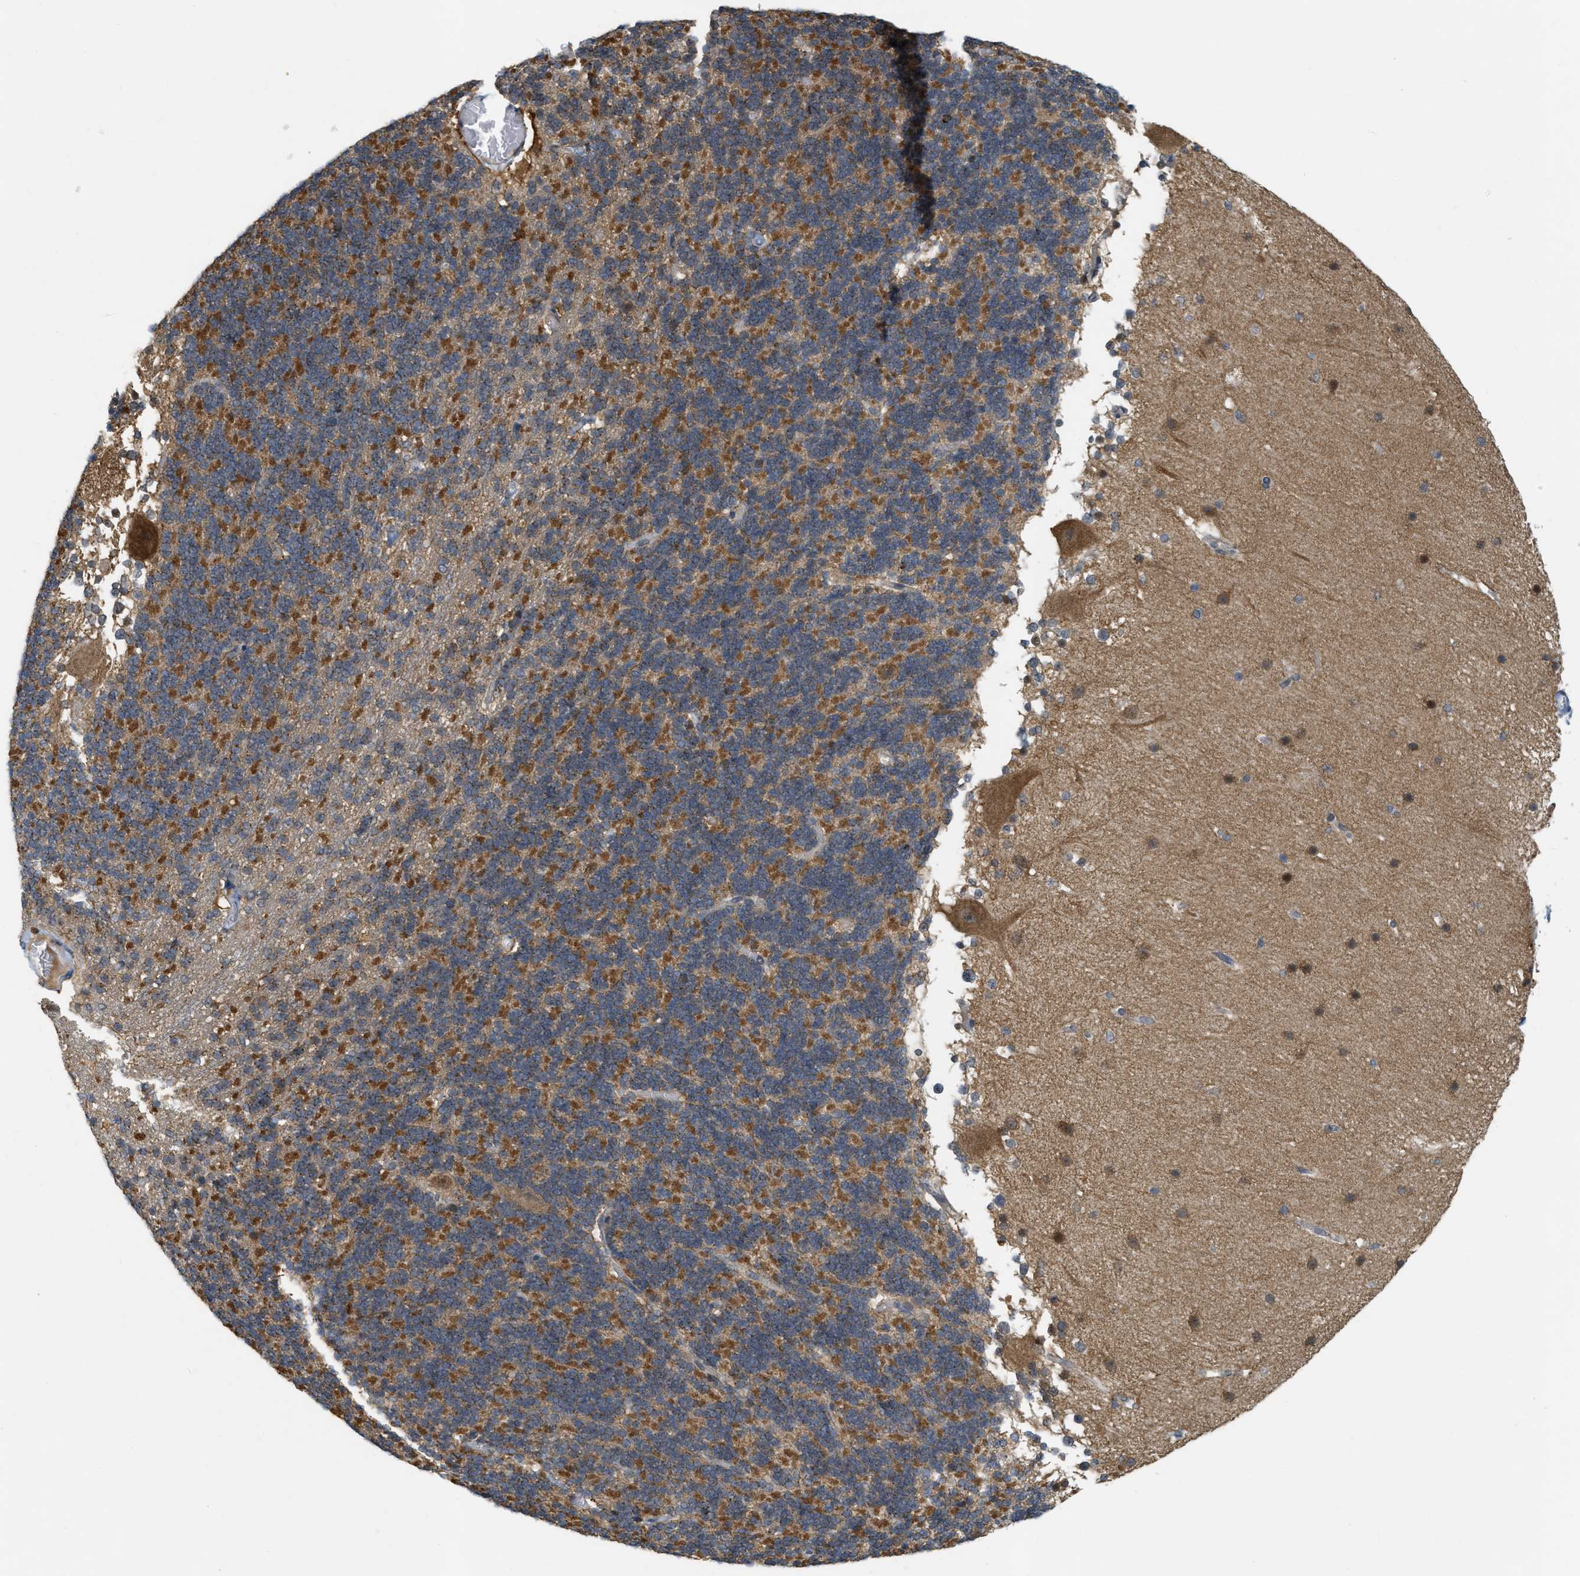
{"staining": {"intensity": "negative", "quantity": "none", "location": "none"}, "tissue": "cerebellum", "cell_type": "Cells in granular layer", "image_type": "normal", "snomed": [{"axis": "morphology", "description": "Normal tissue, NOS"}, {"axis": "topography", "description": "Cerebellum"}], "caption": "Immunohistochemical staining of unremarkable cerebellum reveals no significant staining in cells in granular layer.", "gene": "PRKD1", "patient": {"sex": "female", "age": 19}}